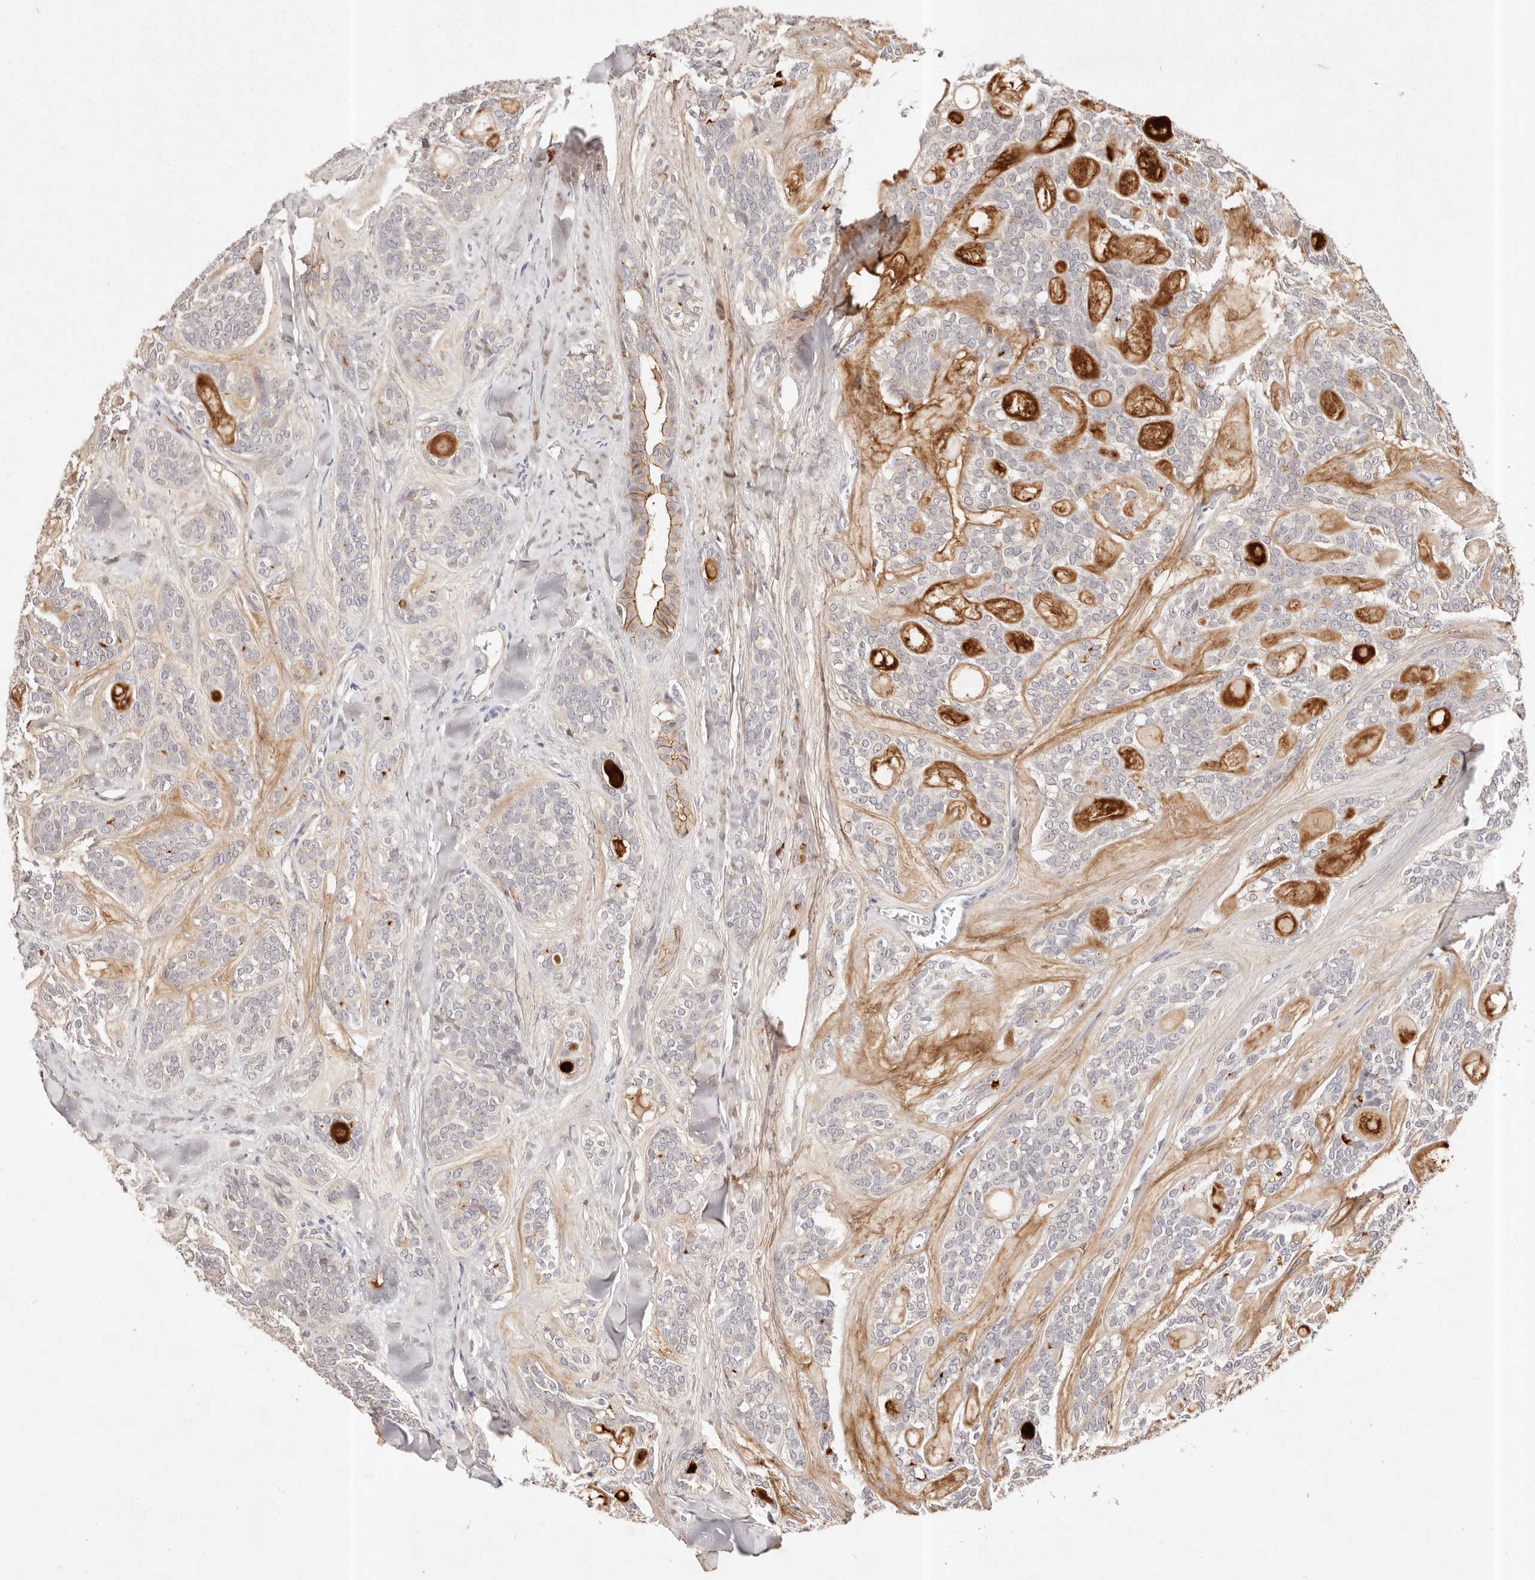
{"staining": {"intensity": "moderate", "quantity": "<25%", "location": "cytoplasmic/membranous"}, "tissue": "head and neck cancer", "cell_type": "Tumor cells", "image_type": "cancer", "snomed": [{"axis": "morphology", "description": "Adenocarcinoma, NOS"}, {"axis": "topography", "description": "Head-Neck"}], "caption": "A histopathology image showing moderate cytoplasmic/membranous positivity in approximately <25% of tumor cells in head and neck cancer, as visualized by brown immunohistochemical staining.", "gene": "CXADR", "patient": {"sex": "male", "age": 66}}